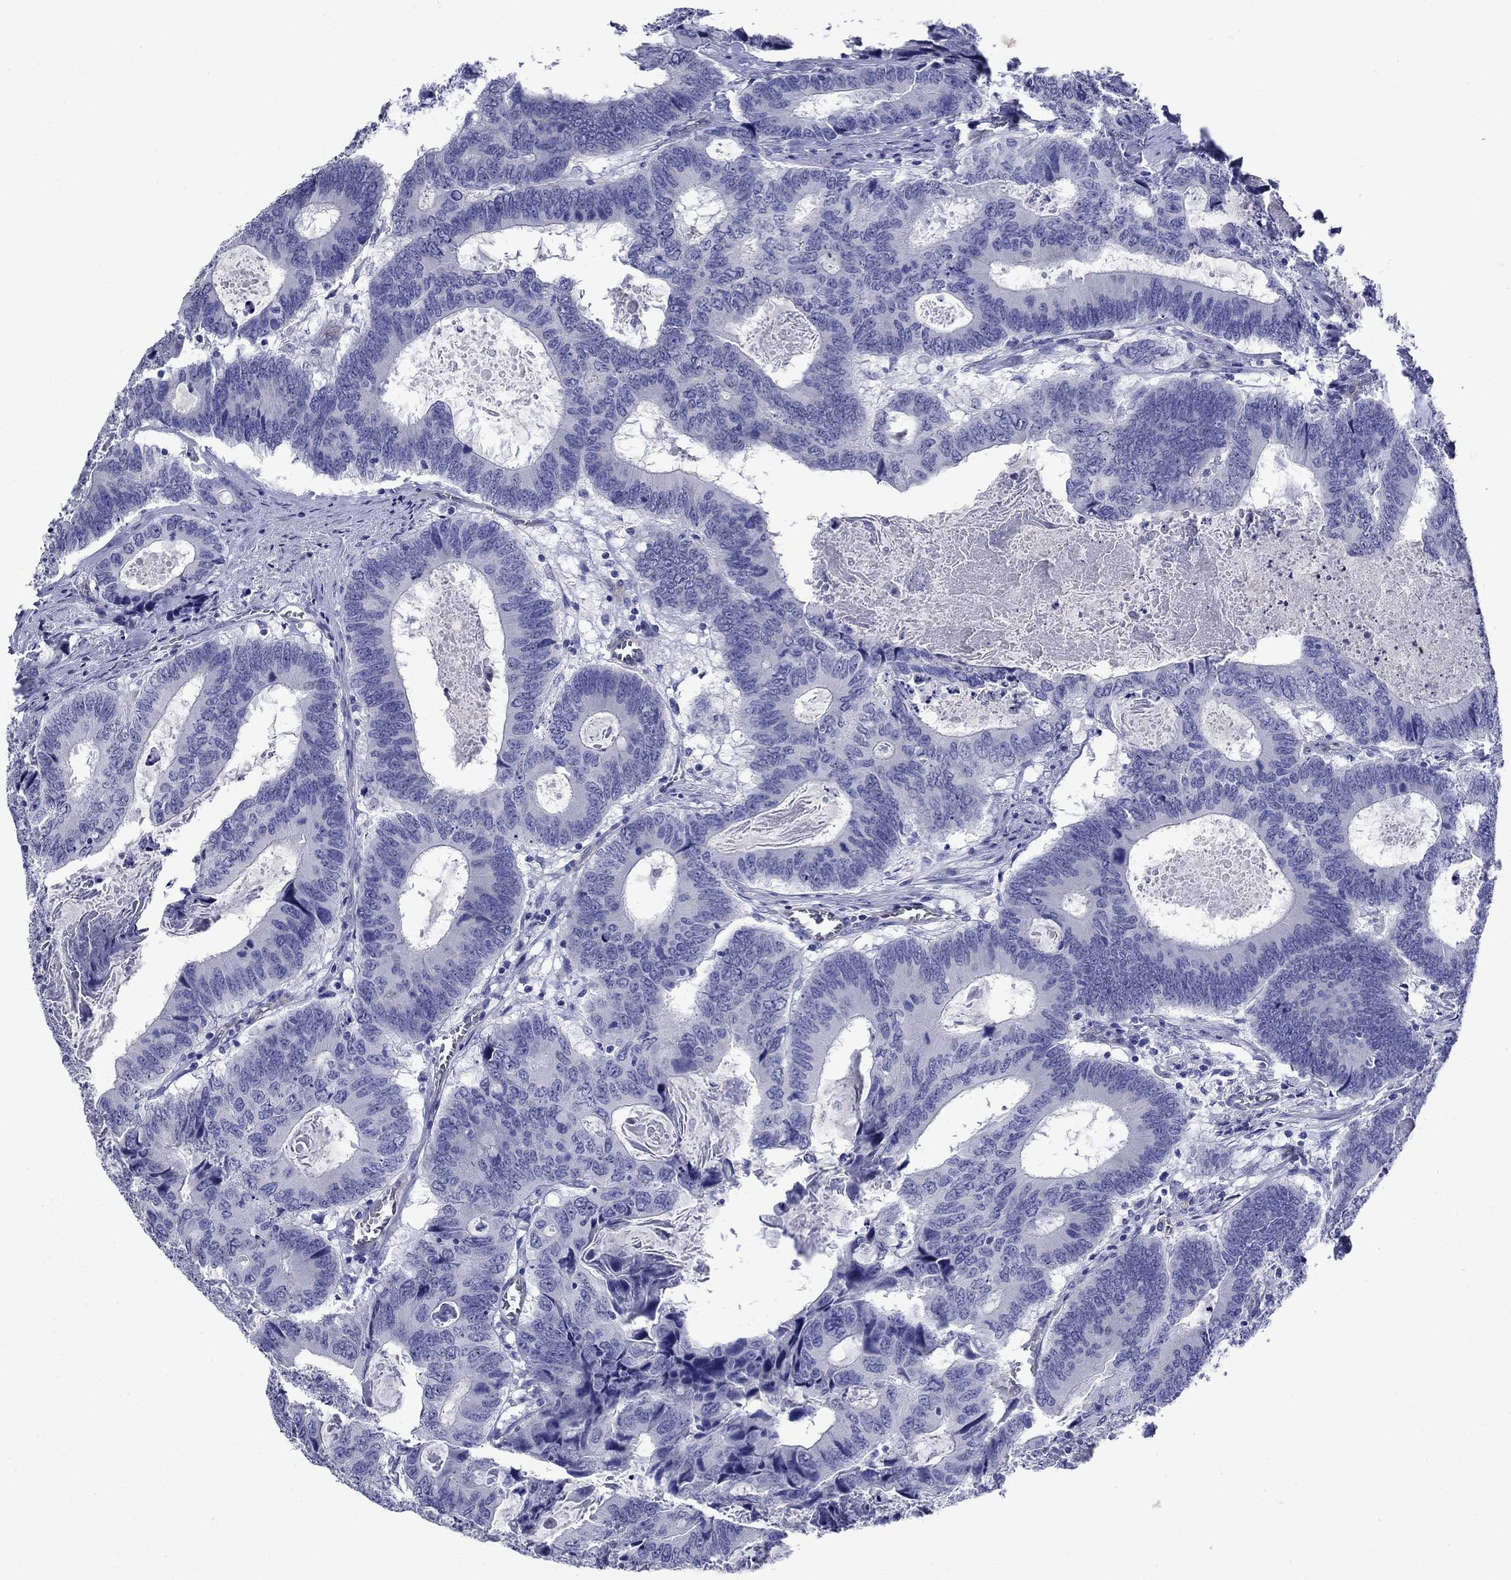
{"staining": {"intensity": "negative", "quantity": "none", "location": "none"}, "tissue": "colorectal cancer", "cell_type": "Tumor cells", "image_type": "cancer", "snomed": [{"axis": "morphology", "description": "Adenocarcinoma, NOS"}, {"axis": "topography", "description": "Colon"}], "caption": "The photomicrograph demonstrates no significant positivity in tumor cells of colorectal adenocarcinoma. (Stains: DAB IHC with hematoxylin counter stain, Microscopy: brightfield microscopy at high magnification).", "gene": "SMCP", "patient": {"sex": "female", "age": 82}}